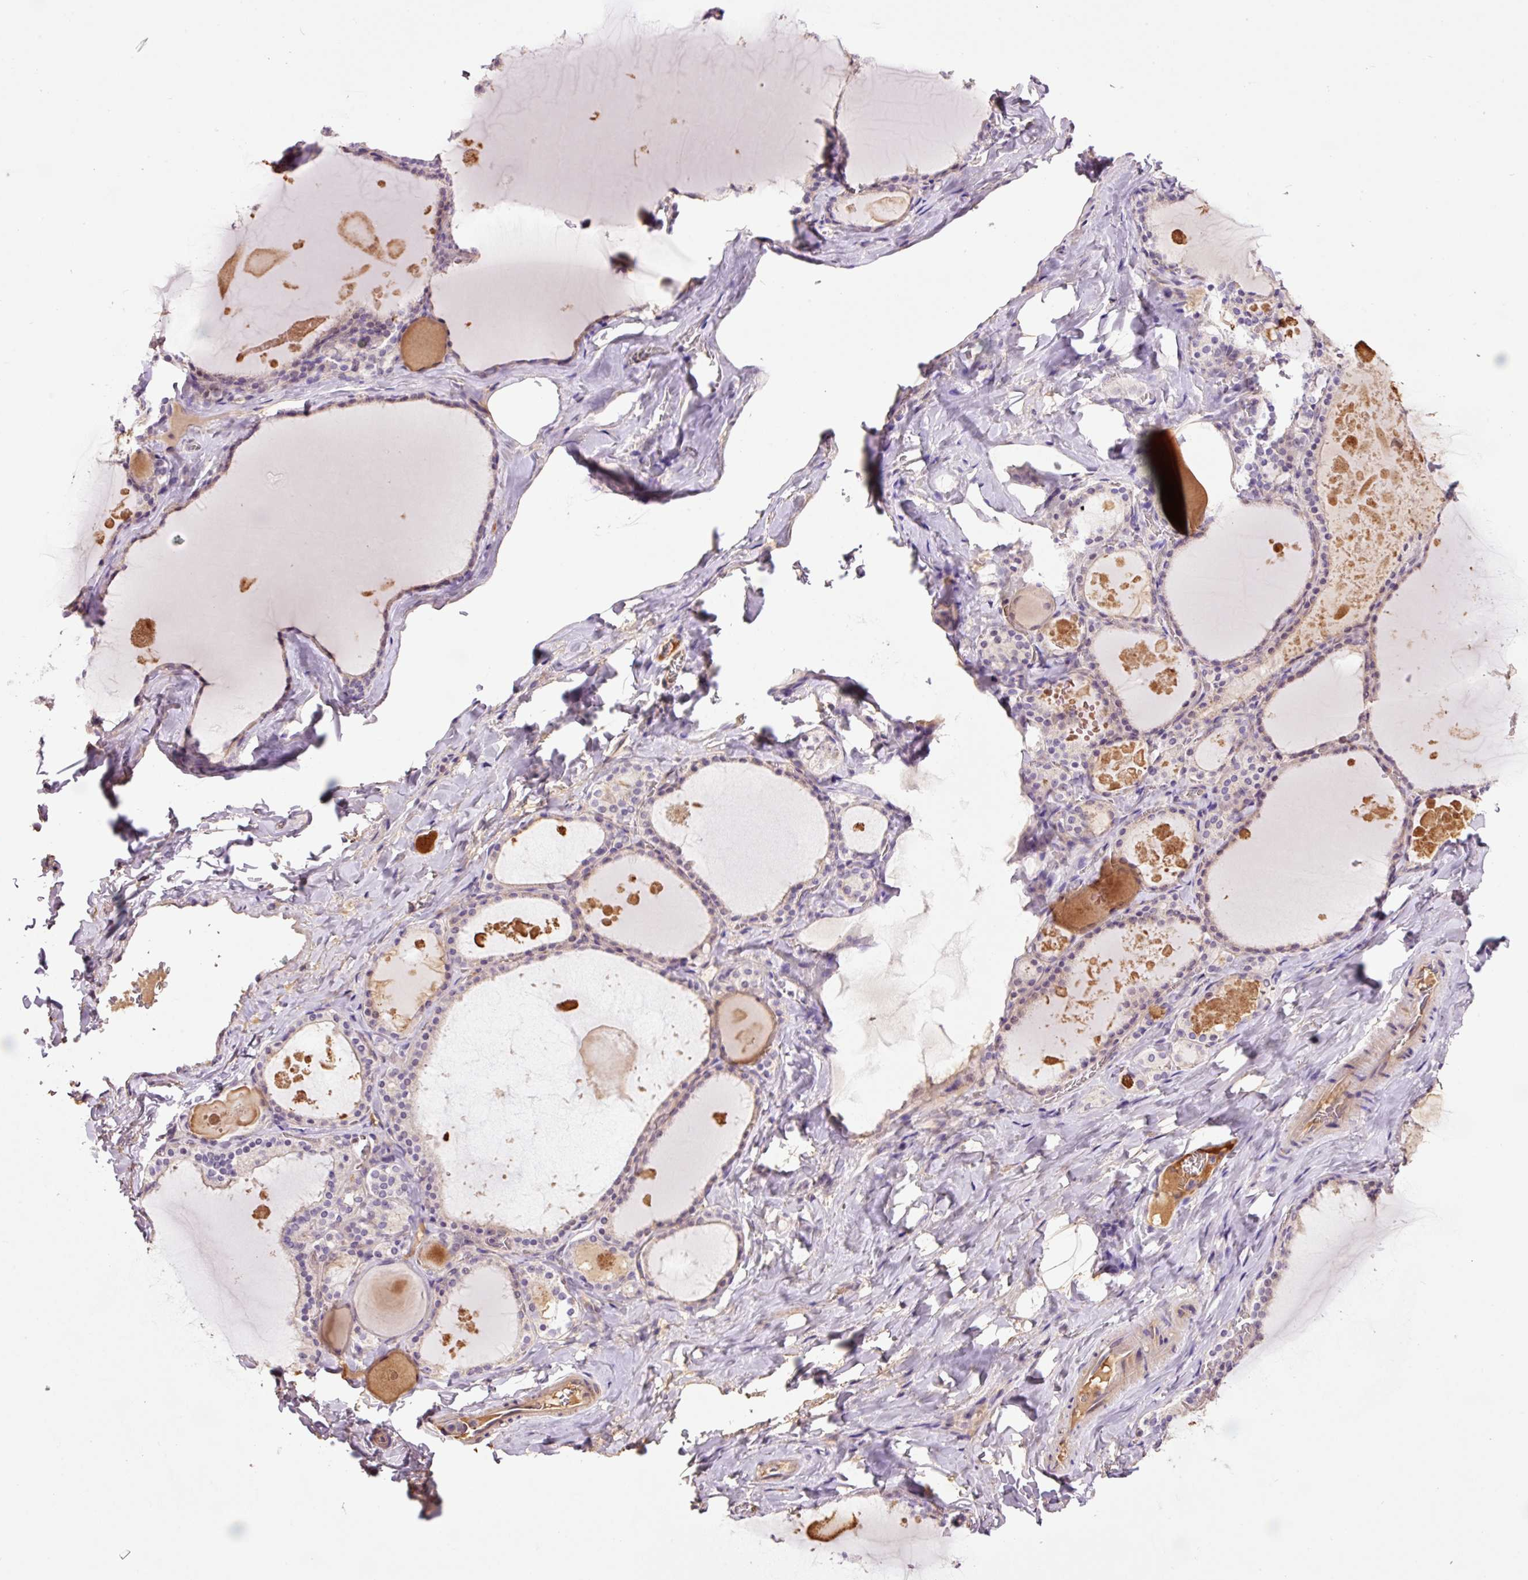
{"staining": {"intensity": "weak", "quantity": "<25%", "location": "cytoplasmic/membranous"}, "tissue": "thyroid gland", "cell_type": "Glandular cells", "image_type": "normal", "snomed": [{"axis": "morphology", "description": "Normal tissue, NOS"}, {"axis": "topography", "description": "Thyroid gland"}], "caption": "A photomicrograph of human thyroid gland is negative for staining in glandular cells. (DAB (3,3'-diaminobenzidine) immunohistochemistry (IHC) visualized using brightfield microscopy, high magnification).", "gene": "TMEM235", "patient": {"sex": "male", "age": 56}}